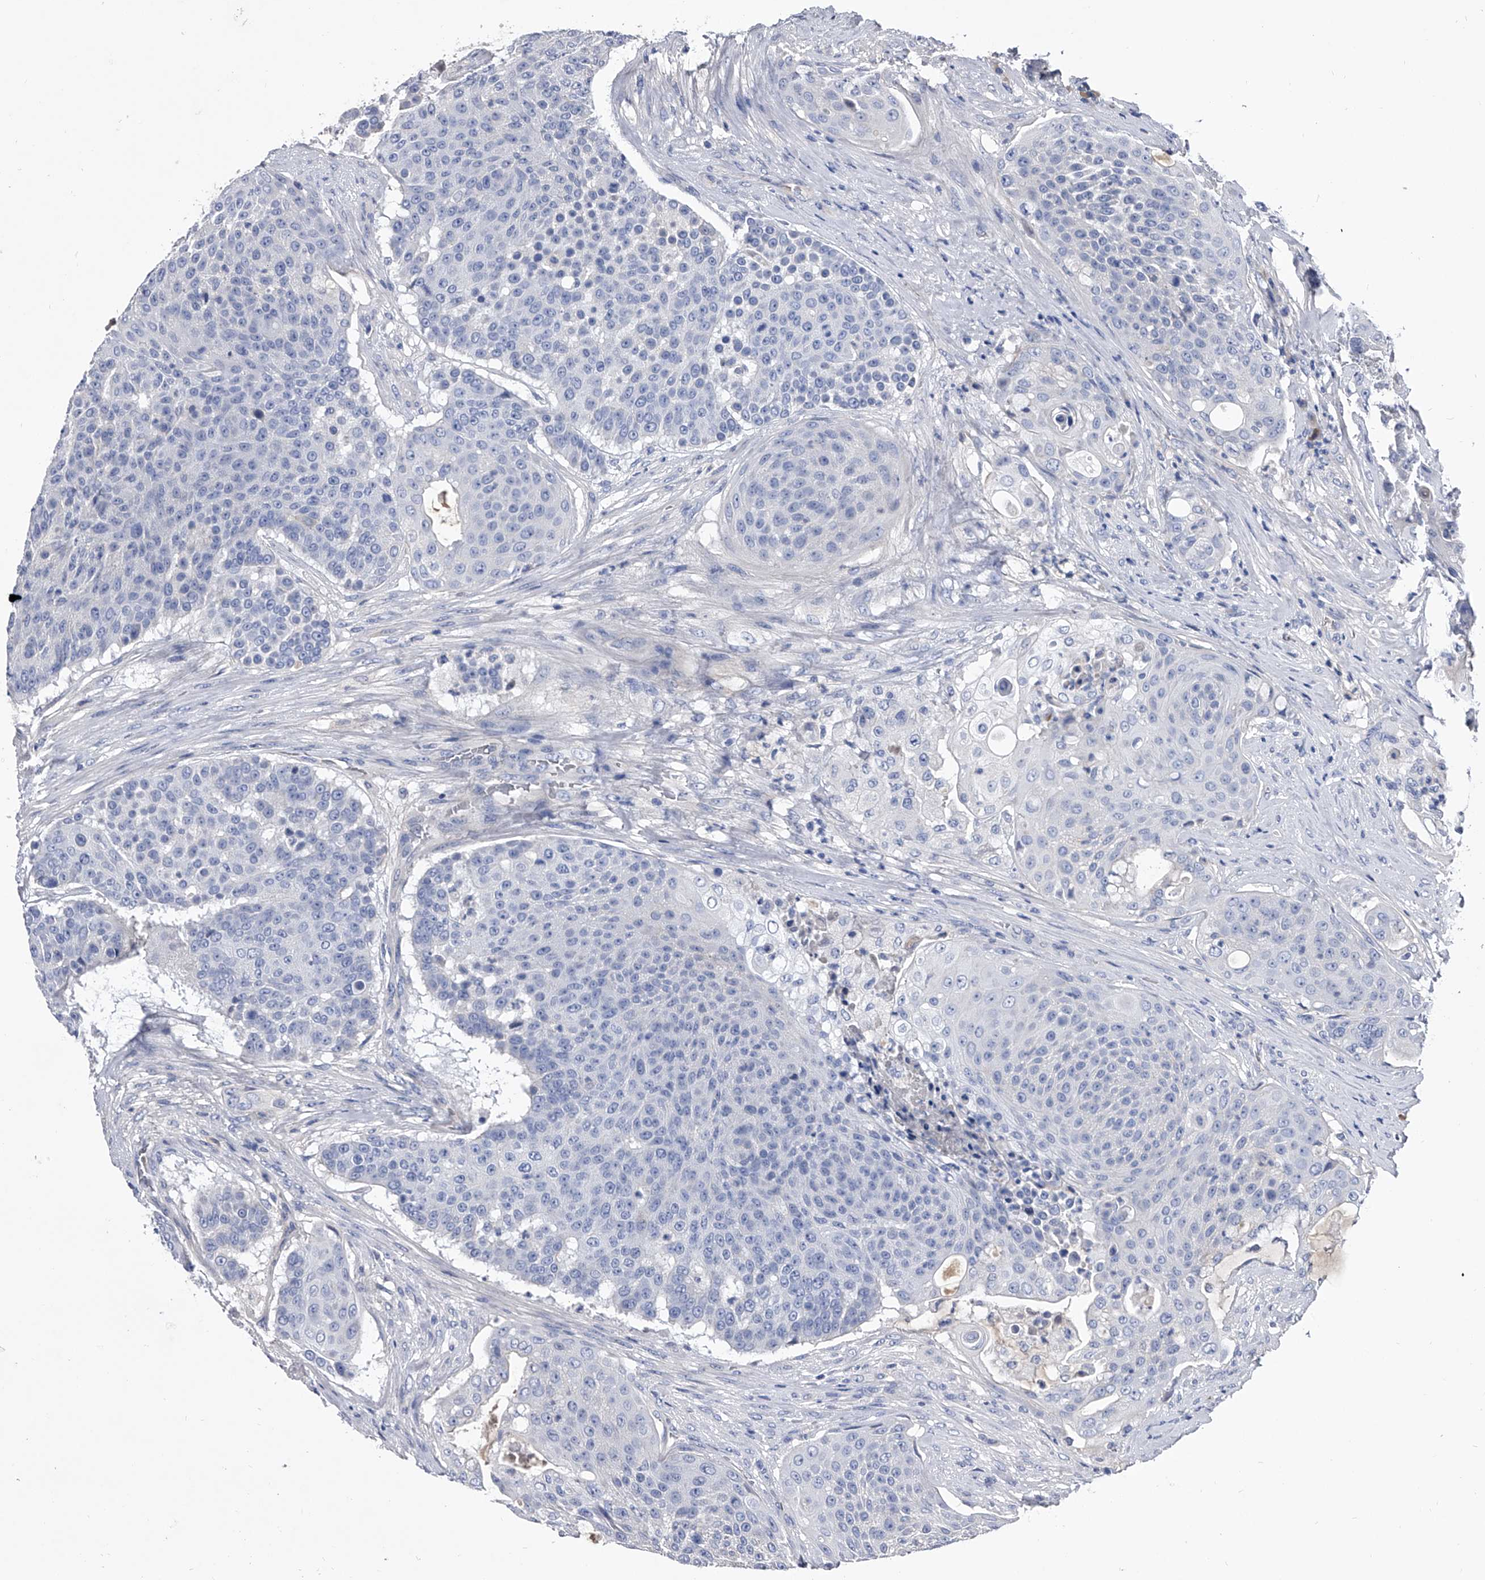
{"staining": {"intensity": "negative", "quantity": "none", "location": "none"}, "tissue": "urothelial cancer", "cell_type": "Tumor cells", "image_type": "cancer", "snomed": [{"axis": "morphology", "description": "Urothelial carcinoma, High grade"}, {"axis": "topography", "description": "Urinary bladder"}], "caption": "Urothelial cancer stained for a protein using immunohistochemistry (IHC) demonstrates no expression tumor cells.", "gene": "EFCAB7", "patient": {"sex": "female", "age": 63}}